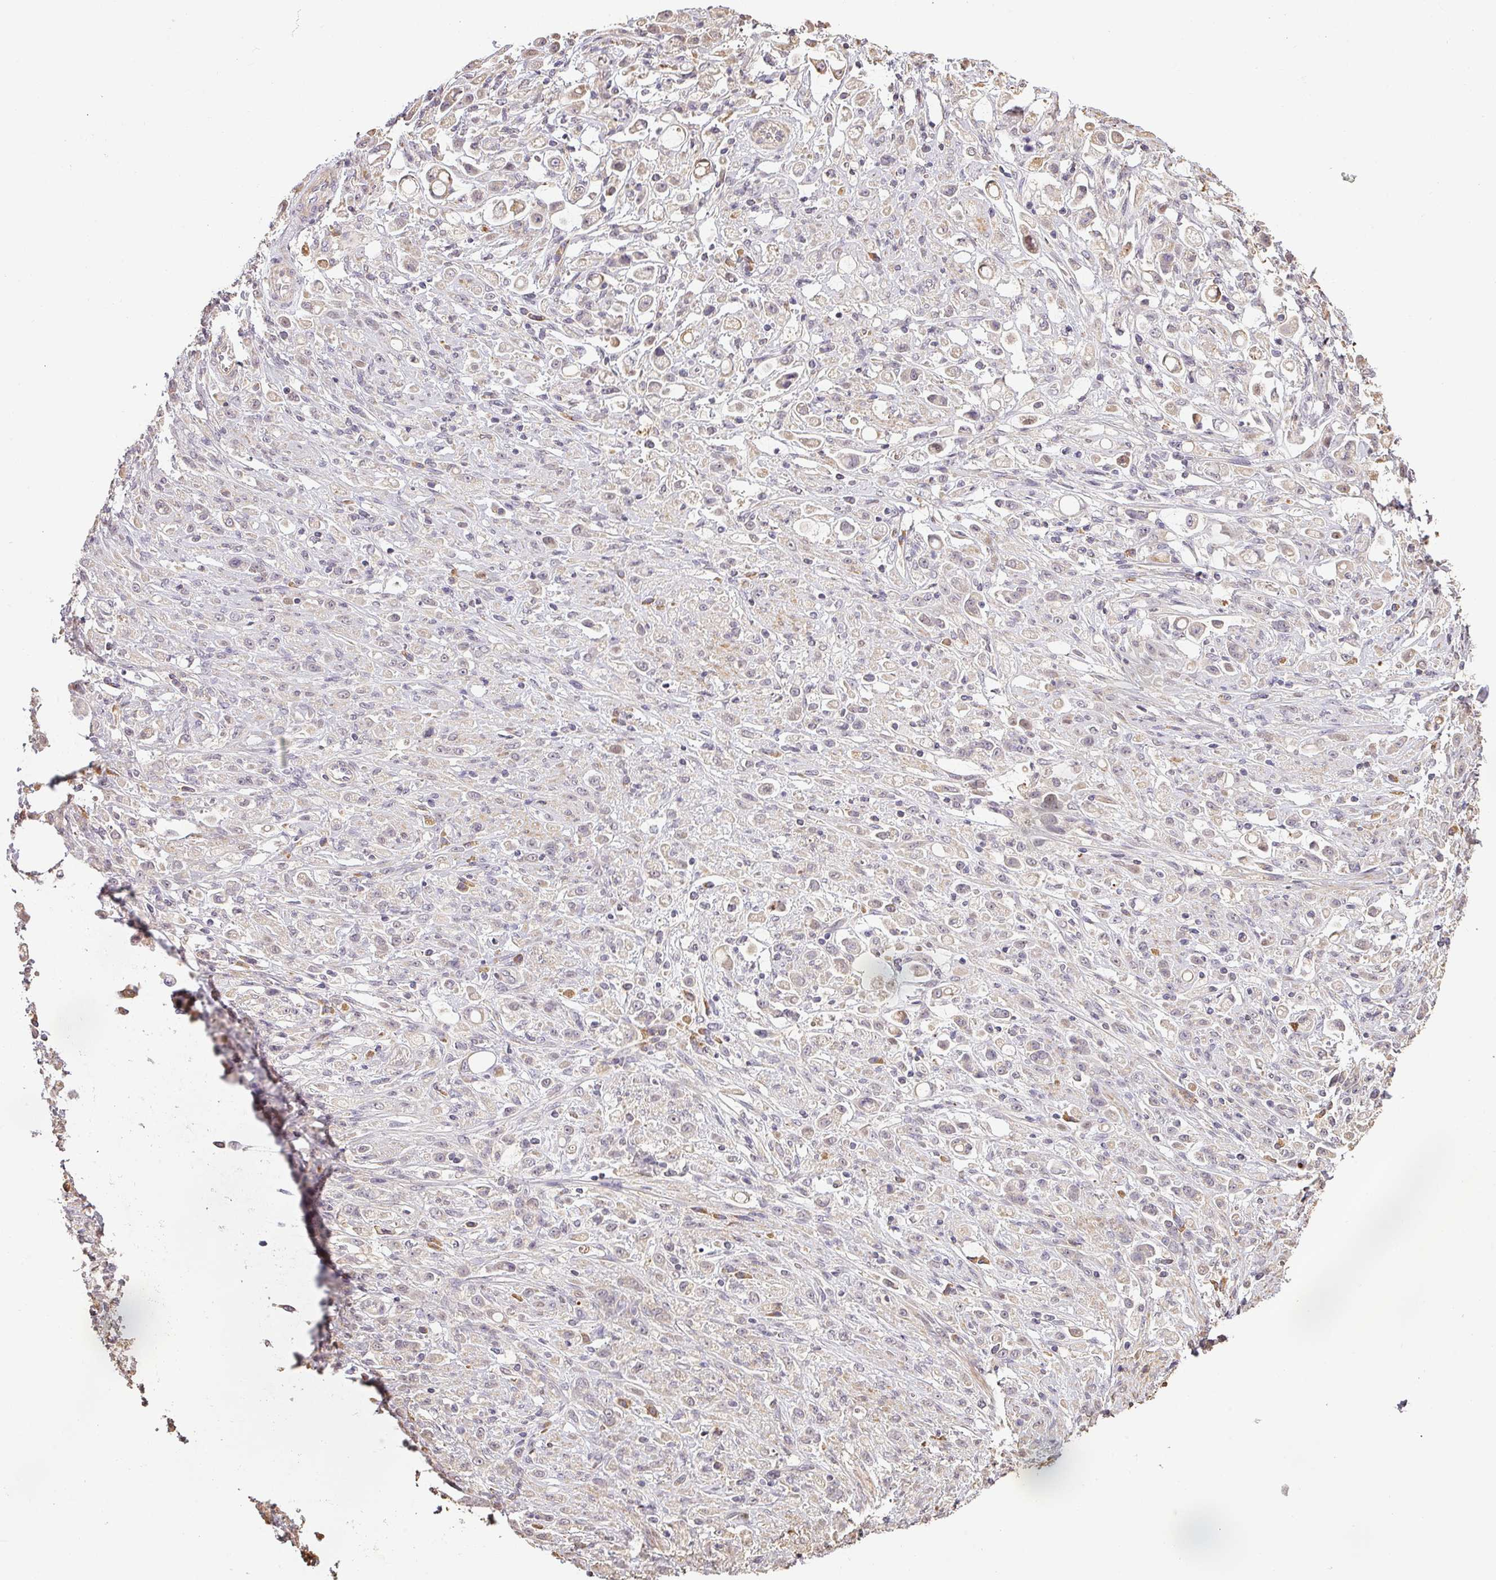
{"staining": {"intensity": "weak", "quantity": "<25%", "location": "cytoplasmic/membranous"}, "tissue": "stomach cancer", "cell_type": "Tumor cells", "image_type": "cancer", "snomed": [{"axis": "morphology", "description": "Adenocarcinoma, NOS"}, {"axis": "topography", "description": "Stomach"}], "caption": "The histopathology image exhibits no staining of tumor cells in adenocarcinoma (stomach).", "gene": "BPIFB3", "patient": {"sex": "female", "age": 60}}